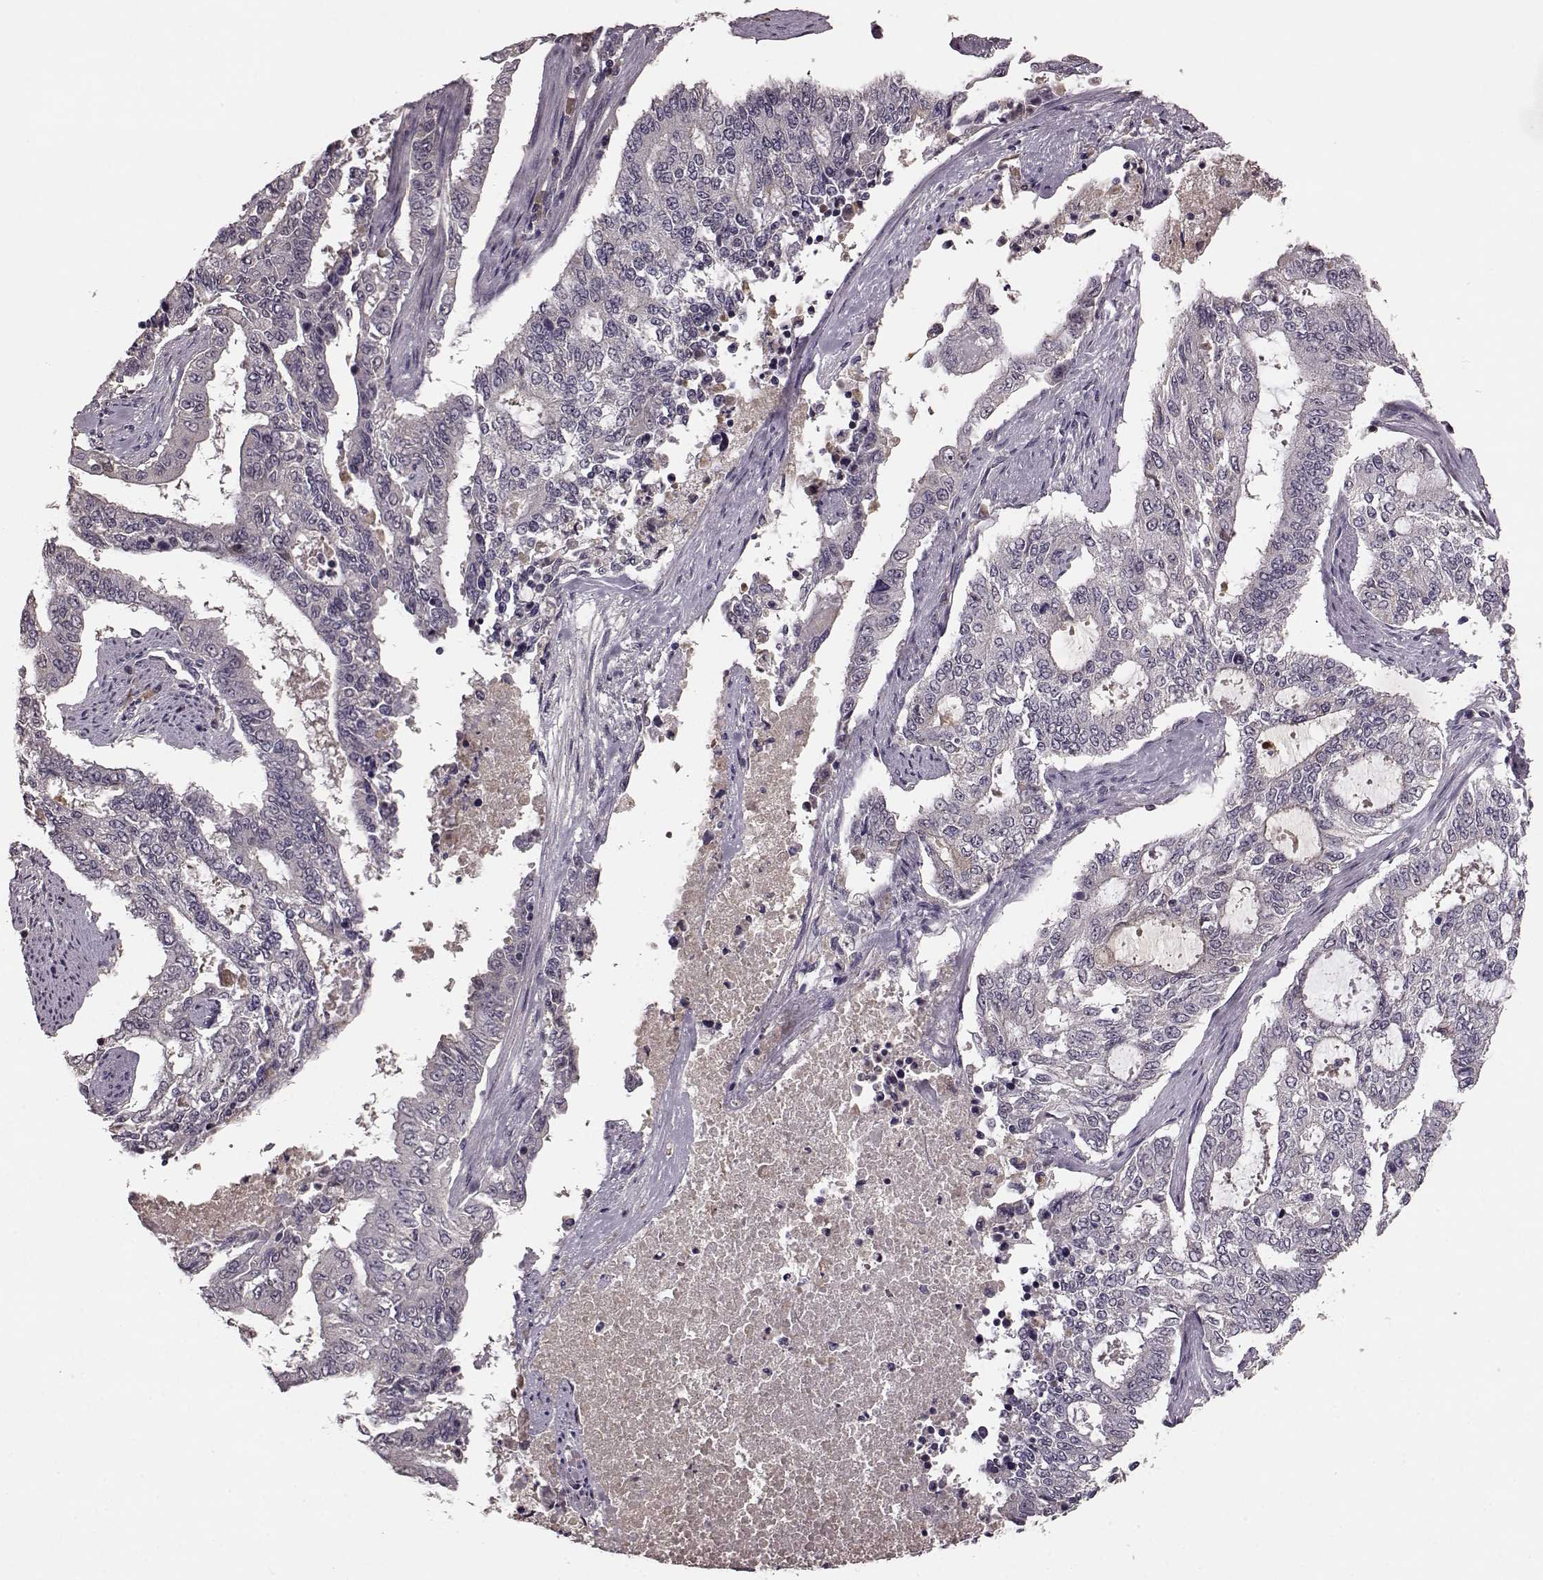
{"staining": {"intensity": "negative", "quantity": "none", "location": "none"}, "tissue": "endometrial cancer", "cell_type": "Tumor cells", "image_type": "cancer", "snomed": [{"axis": "morphology", "description": "Adenocarcinoma, NOS"}, {"axis": "topography", "description": "Uterus"}], "caption": "This is a image of immunohistochemistry staining of endometrial cancer (adenocarcinoma), which shows no staining in tumor cells.", "gene": "NRL", "patient": {"sex": "female", "age": 59}}